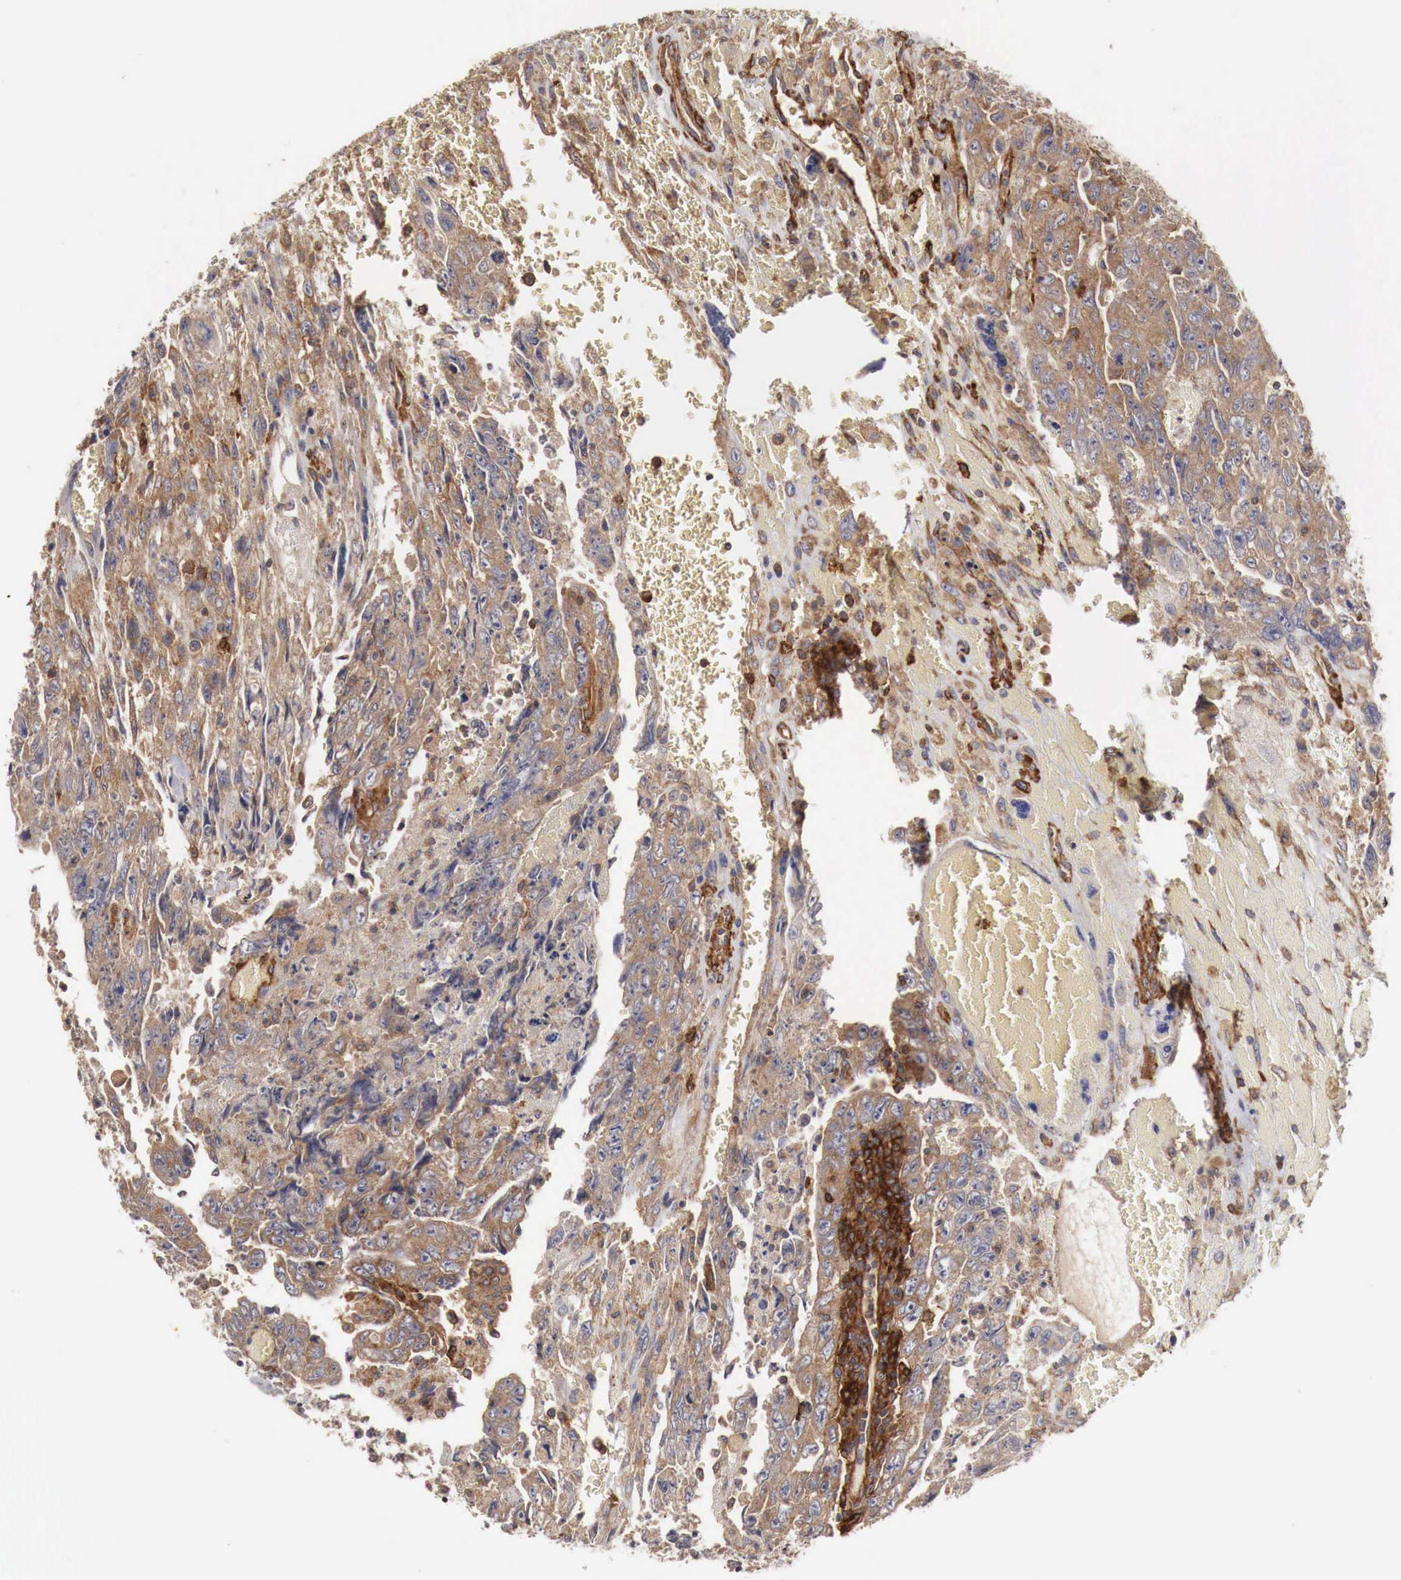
{"staining": {"intensity": "moderate", "quantity": ">75%", "location": "cytoplasmic/membranous"}, "tissue": "testis cancer", "cell_type": "Tumor cells", "image_type": "cancer", "snomed": [{"axis": "morphology", "description": "Carcinoma, Embryonal, NOS"}, {"axis": "topography", "description": "Testis"}], "caption": "A photomicrograph of testis cancer stained for a protein reveals moderate cytoplasmic/membranous brown staining in tumor cells.", "gene": "ARMCX4", "patient": {"sex": "male", "age": 28}}